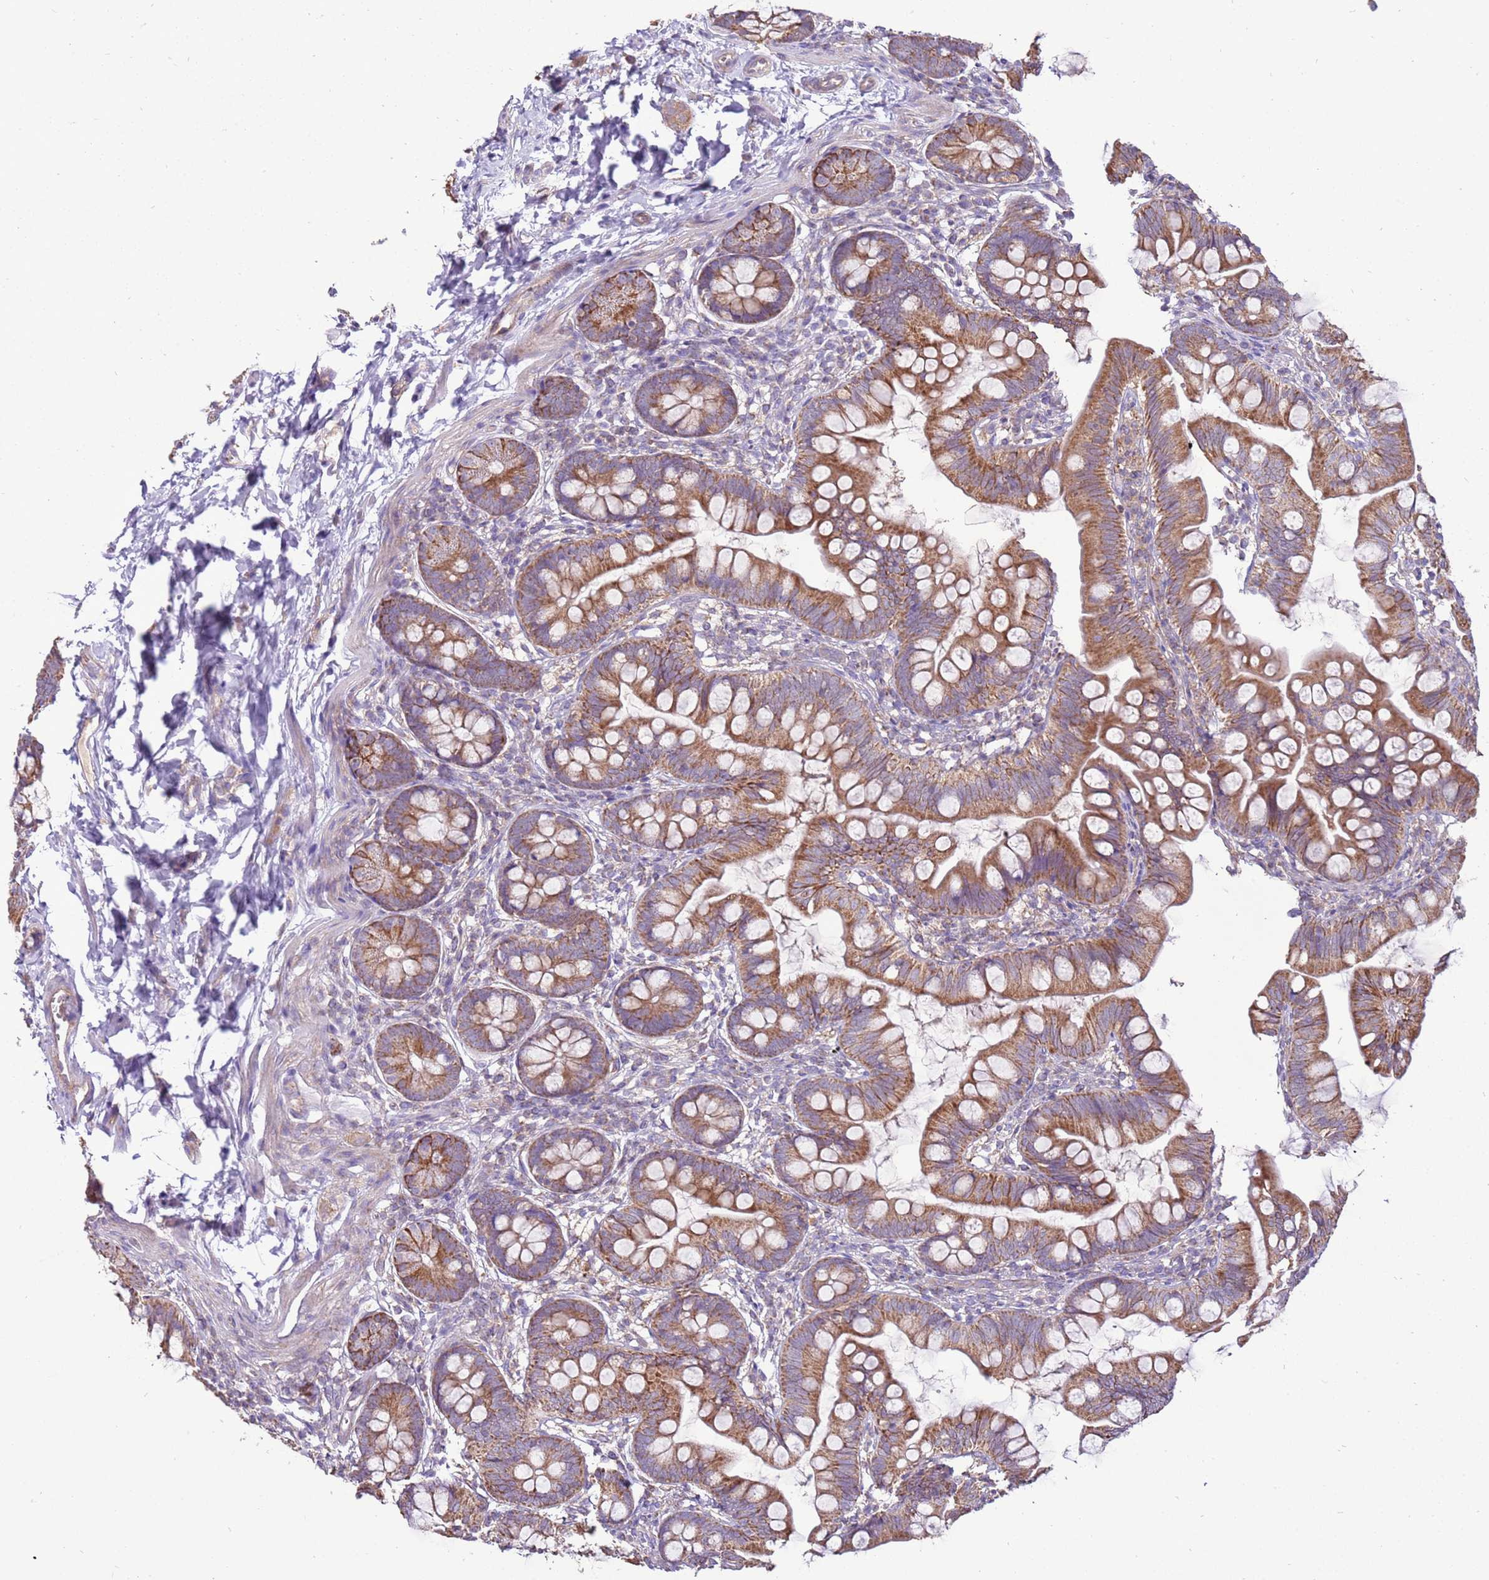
{"staining": {"intensity": "moderate", "quantity": ">75%", "location": "cytoplasmic/membranous"}, "tissue": "small intestine", "cell_type": "Glandular cells", "image_type": "normal", "snomed": [{"axis": "morphology", "description": "Normal tissue, NOS"}, {"axis": "topography", "description": "Small intestine"}], "caption": "Protein staining exhibits moderate cytoplasmic/membranous positivity in about >75% of glandular cells in benign small intestine.", "gene": "TRAPPC4", "patient": {"sex": "male", "age": 7}}